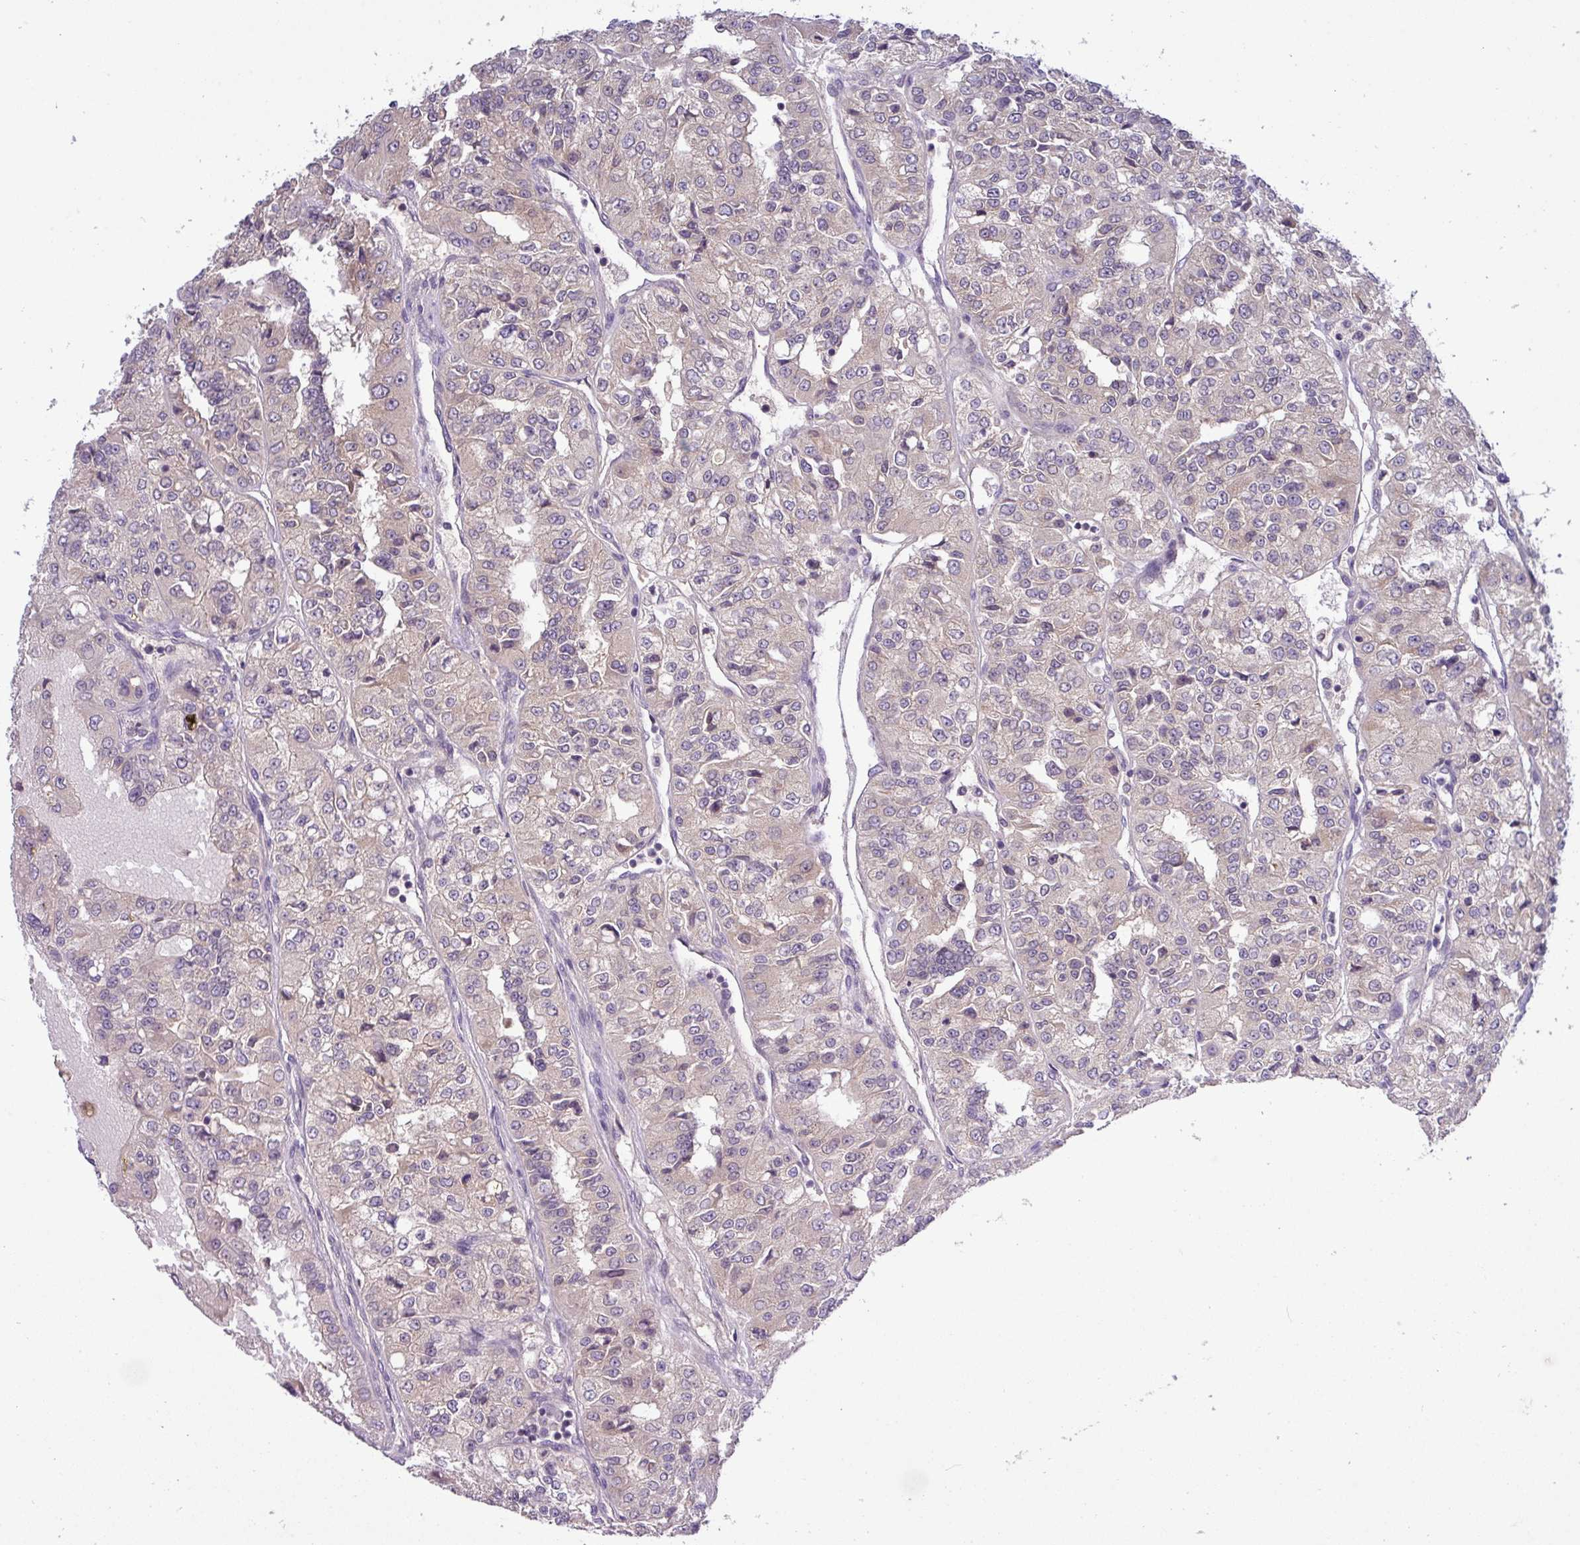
{"staining": {"intensity": "negative", "quantity": "none", "location": "none"}, "tissue": "renal cancer", "cell_type": "Tumor cells", "image_type": "cancer", "snomed": [{"axis": "morphology", "description": "Adenocarcinoma, NOS"}, {"axis": "topography", "description": "Kidney"}], "caption": "Human adenocarcinoma (renal) stained for a protein using immunohistochemistry (IHC) shows no positivity in tumor cells.", "gene": "TMEM62", "patient": {"sex": "female", "age": 63}}